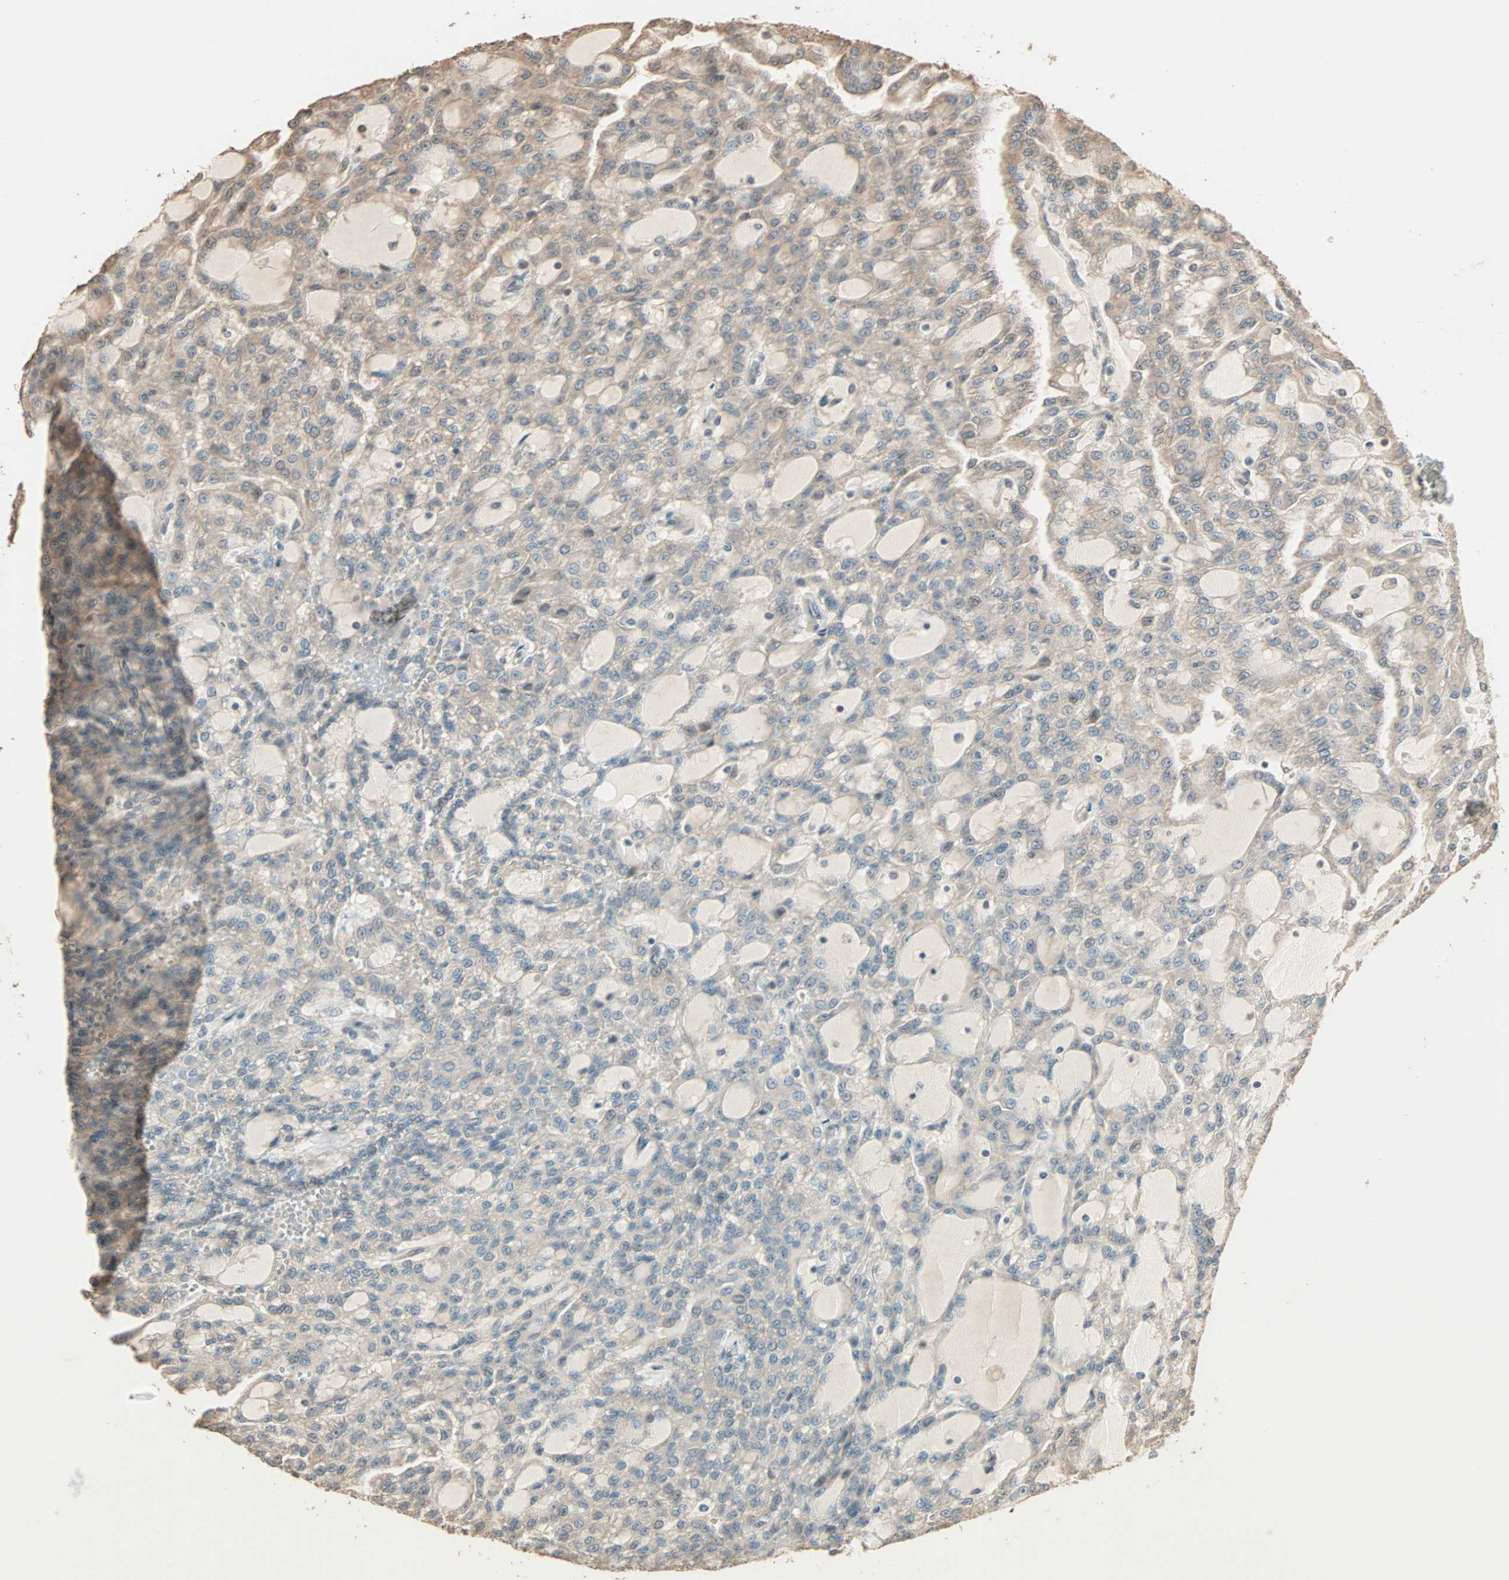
{"staining": {"intensity": "weak", "quantity": ">75%", "location": "cytoplasmic/membranous"}, "tissue": "renal cancer", "cell_type": "Tumor cells", "image_type": "cancer", "snomed": [{"axis": "morphology", "description": "Adenocarcinoma, NOS"}, {"axis": "topography", "description": "Kidney"}], "caption": "Renal cancer stained for a protein (brown) shows weak cytoplasmic/membranous positive expression in about >75% of tumor cells.", "gene": "ZBTB33", "patient": {"sex": "male", "age": 63}}